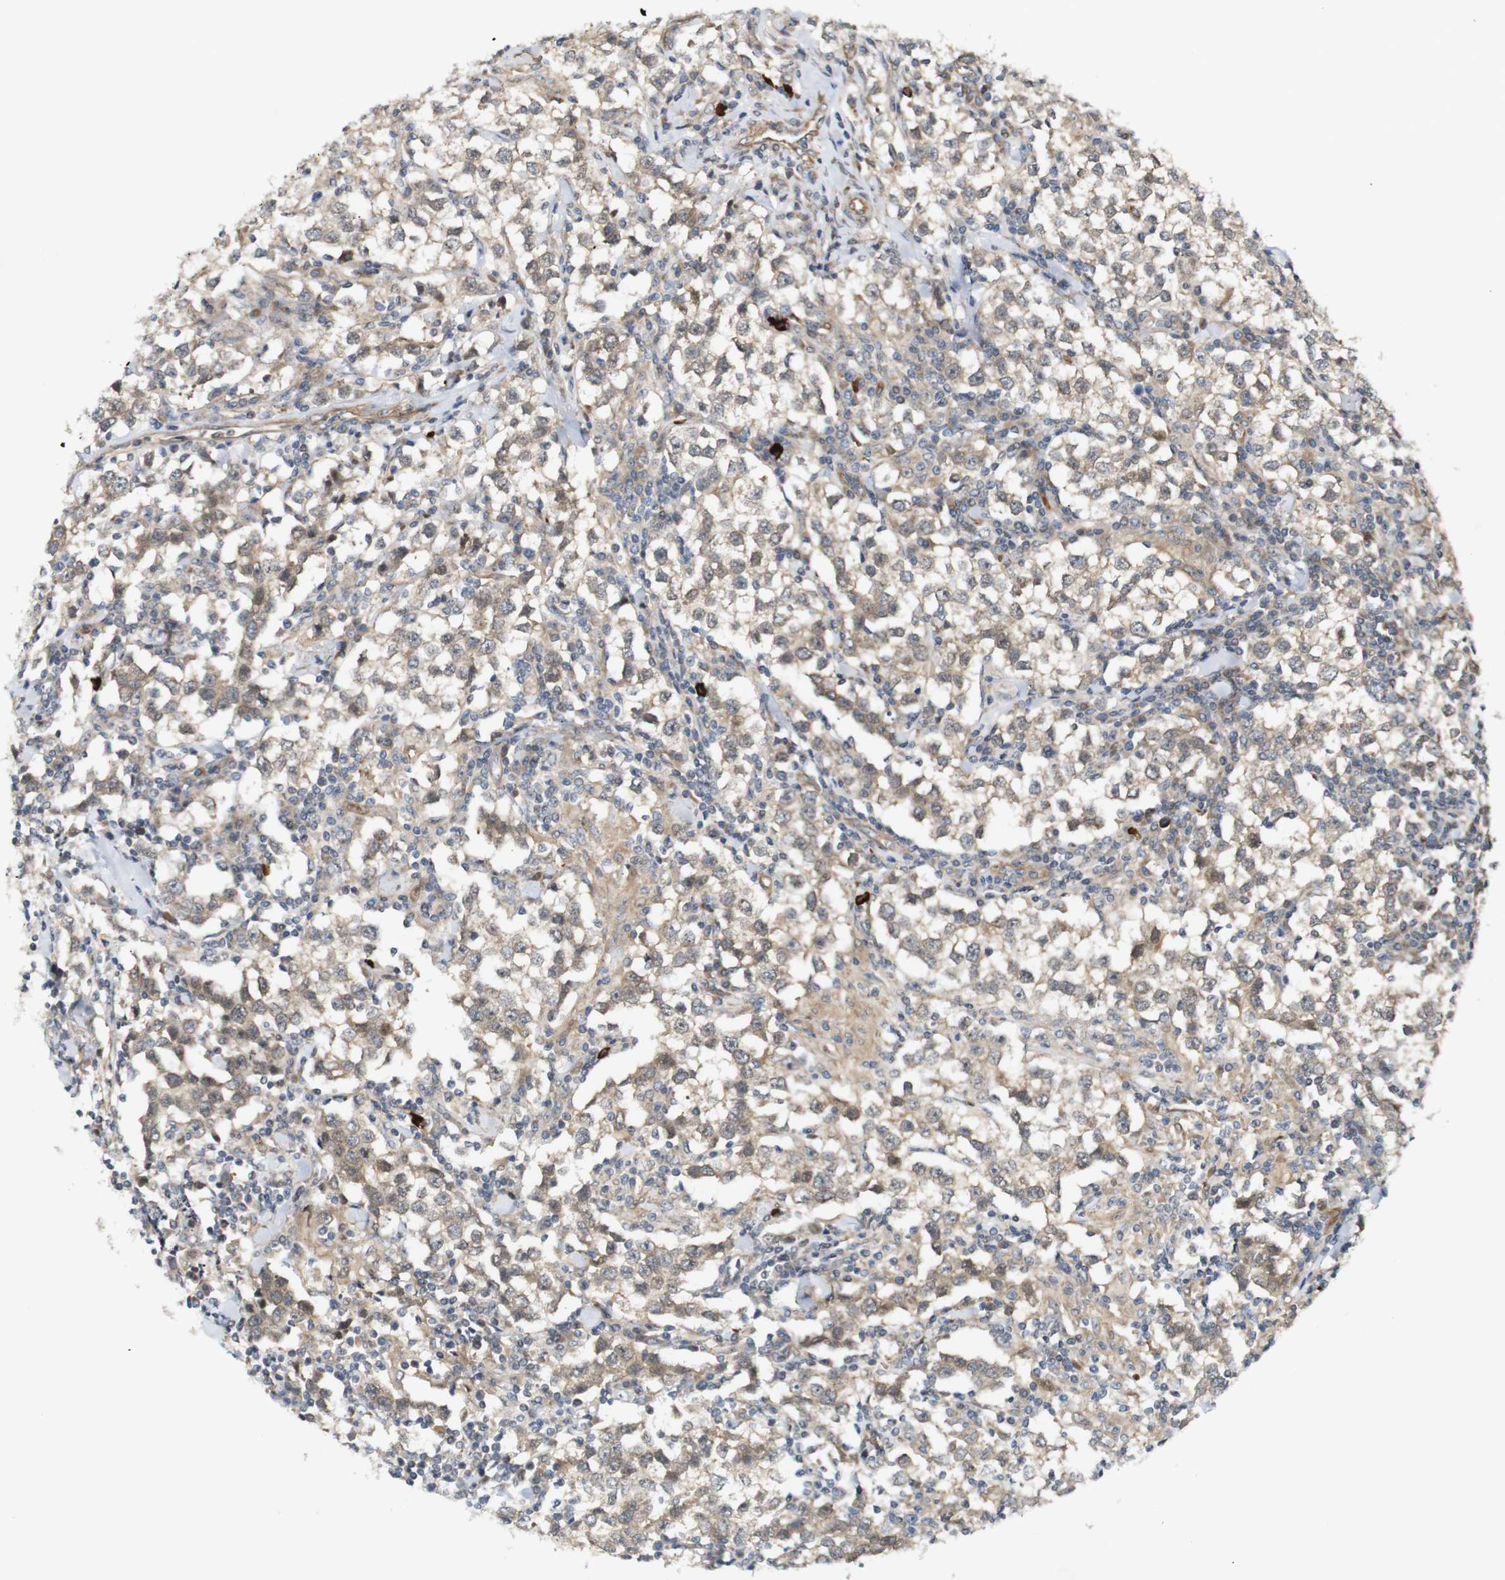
{"staining": {"intensity": "weak", "quantity": ">75%", "location": "cytoplasmic/membranous"}, "tissue": "testis cancer", "cell_type": "Tumor cells", "image_type": "cancer", "snomed": [{"axis": "morphology", "description": "Seminoma, NOS"}, {"axis": "morphology", "description": "Carcinoma, Embryonal, NOS"}, {"axis": "topography", "description": "Testis"}], "caption": "Human seminoma (testis) stained with a brown dye demonstrates weak cytoplasmic/membranous positive expression in about >75% of tumor cells.", "gene": "RPTOR", "patient": {"sex": "male", "age": 36}}